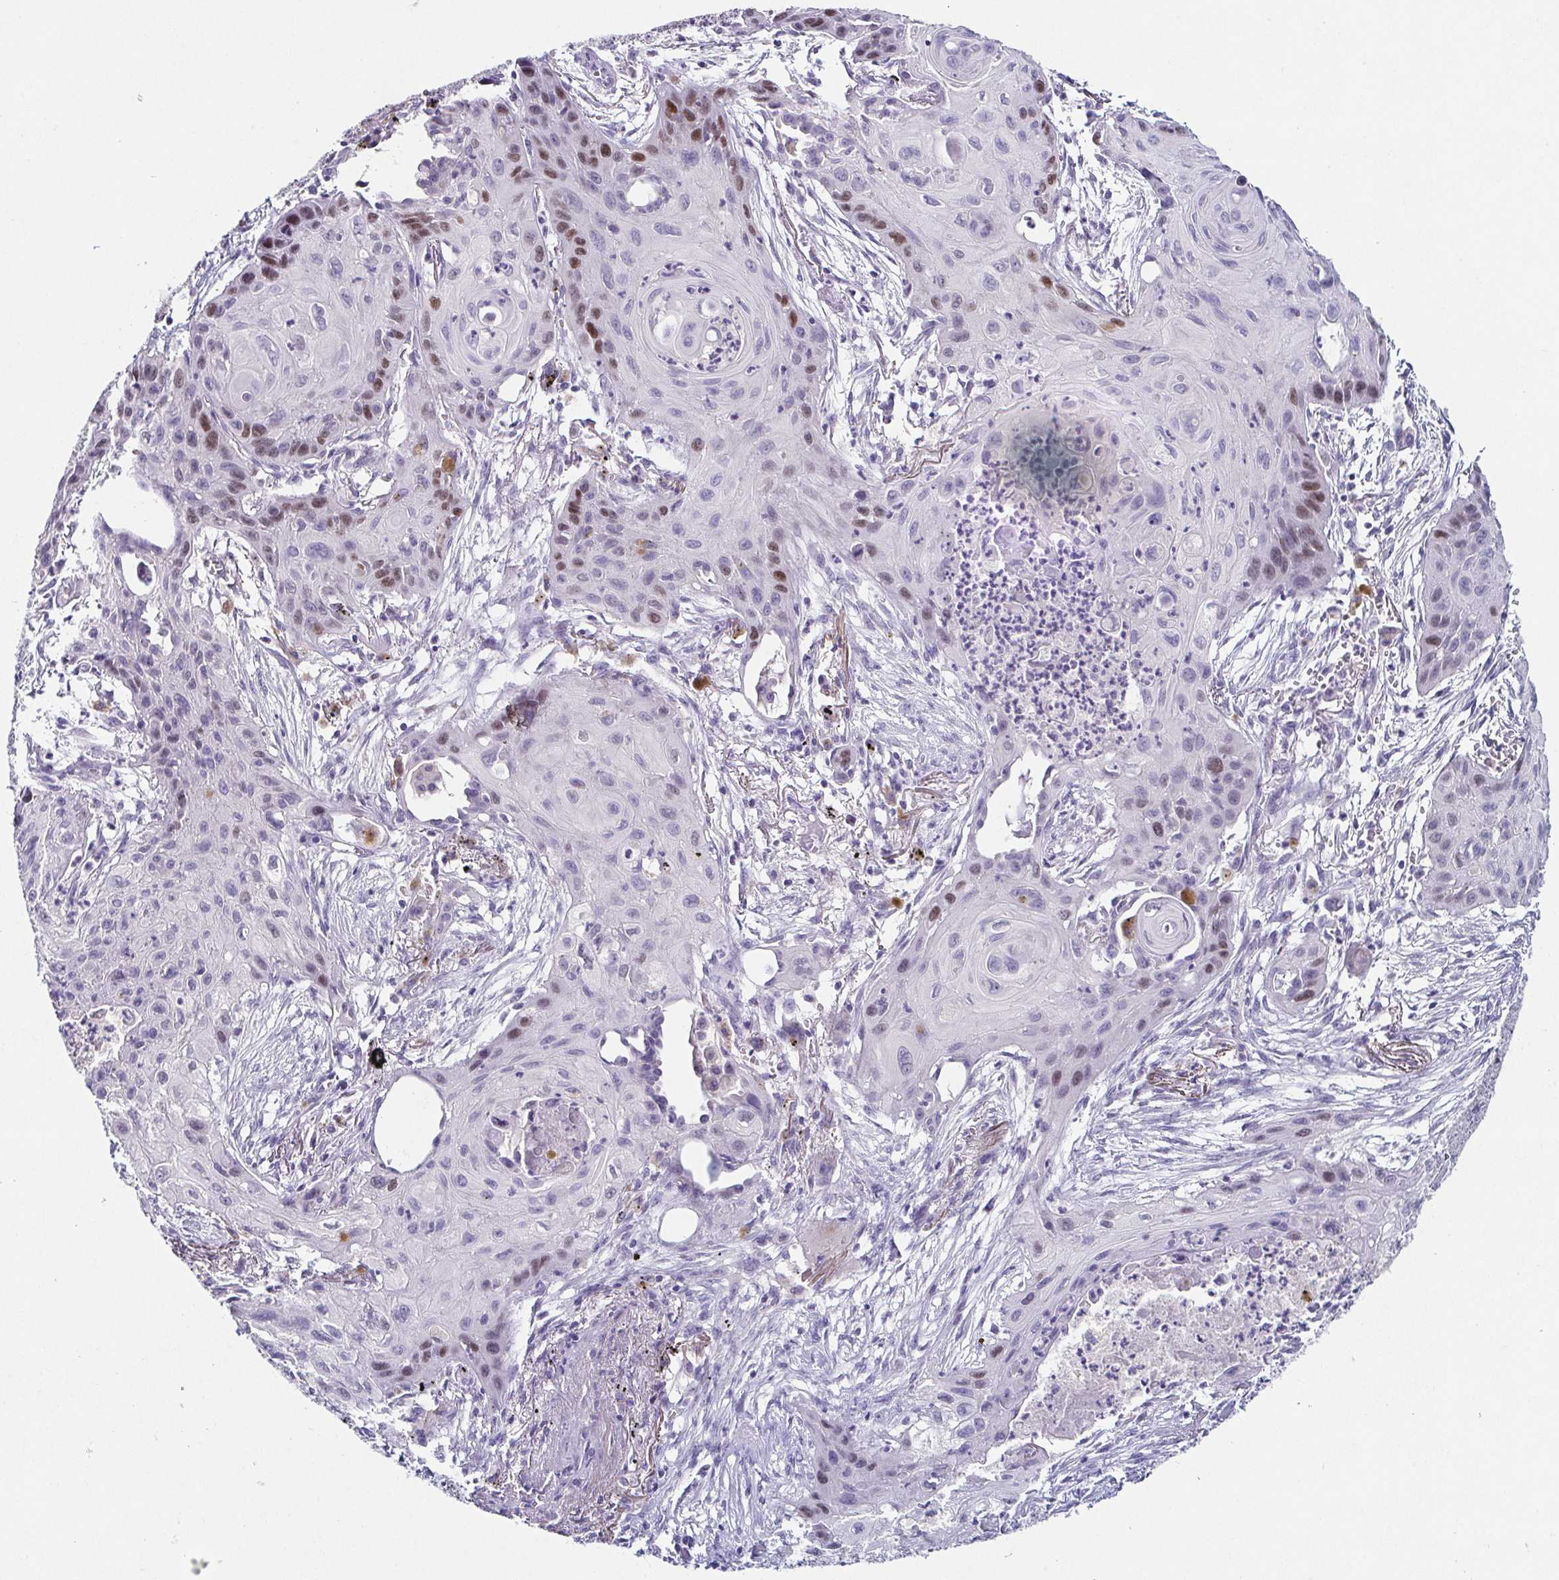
{"staining": {"intensity": "moderate", "quantity": "<25%", "location": "nuclear"}, "tissue": "lung cancer", "cell_type": "Tumor cells", "image_type": "cancer", "snomed": [{"axis": "morphology", "description": "Squamous cell carcinoma, NOS"}, {"axis": "topography", "description": "Lung"}], "caption": "Protein analysis of lung cancer tissue reveals moderate nuclear staining in approximately <25% of tumor cells.", "gene": "TP73", "patient": {"sex": "male", "age": 71}}